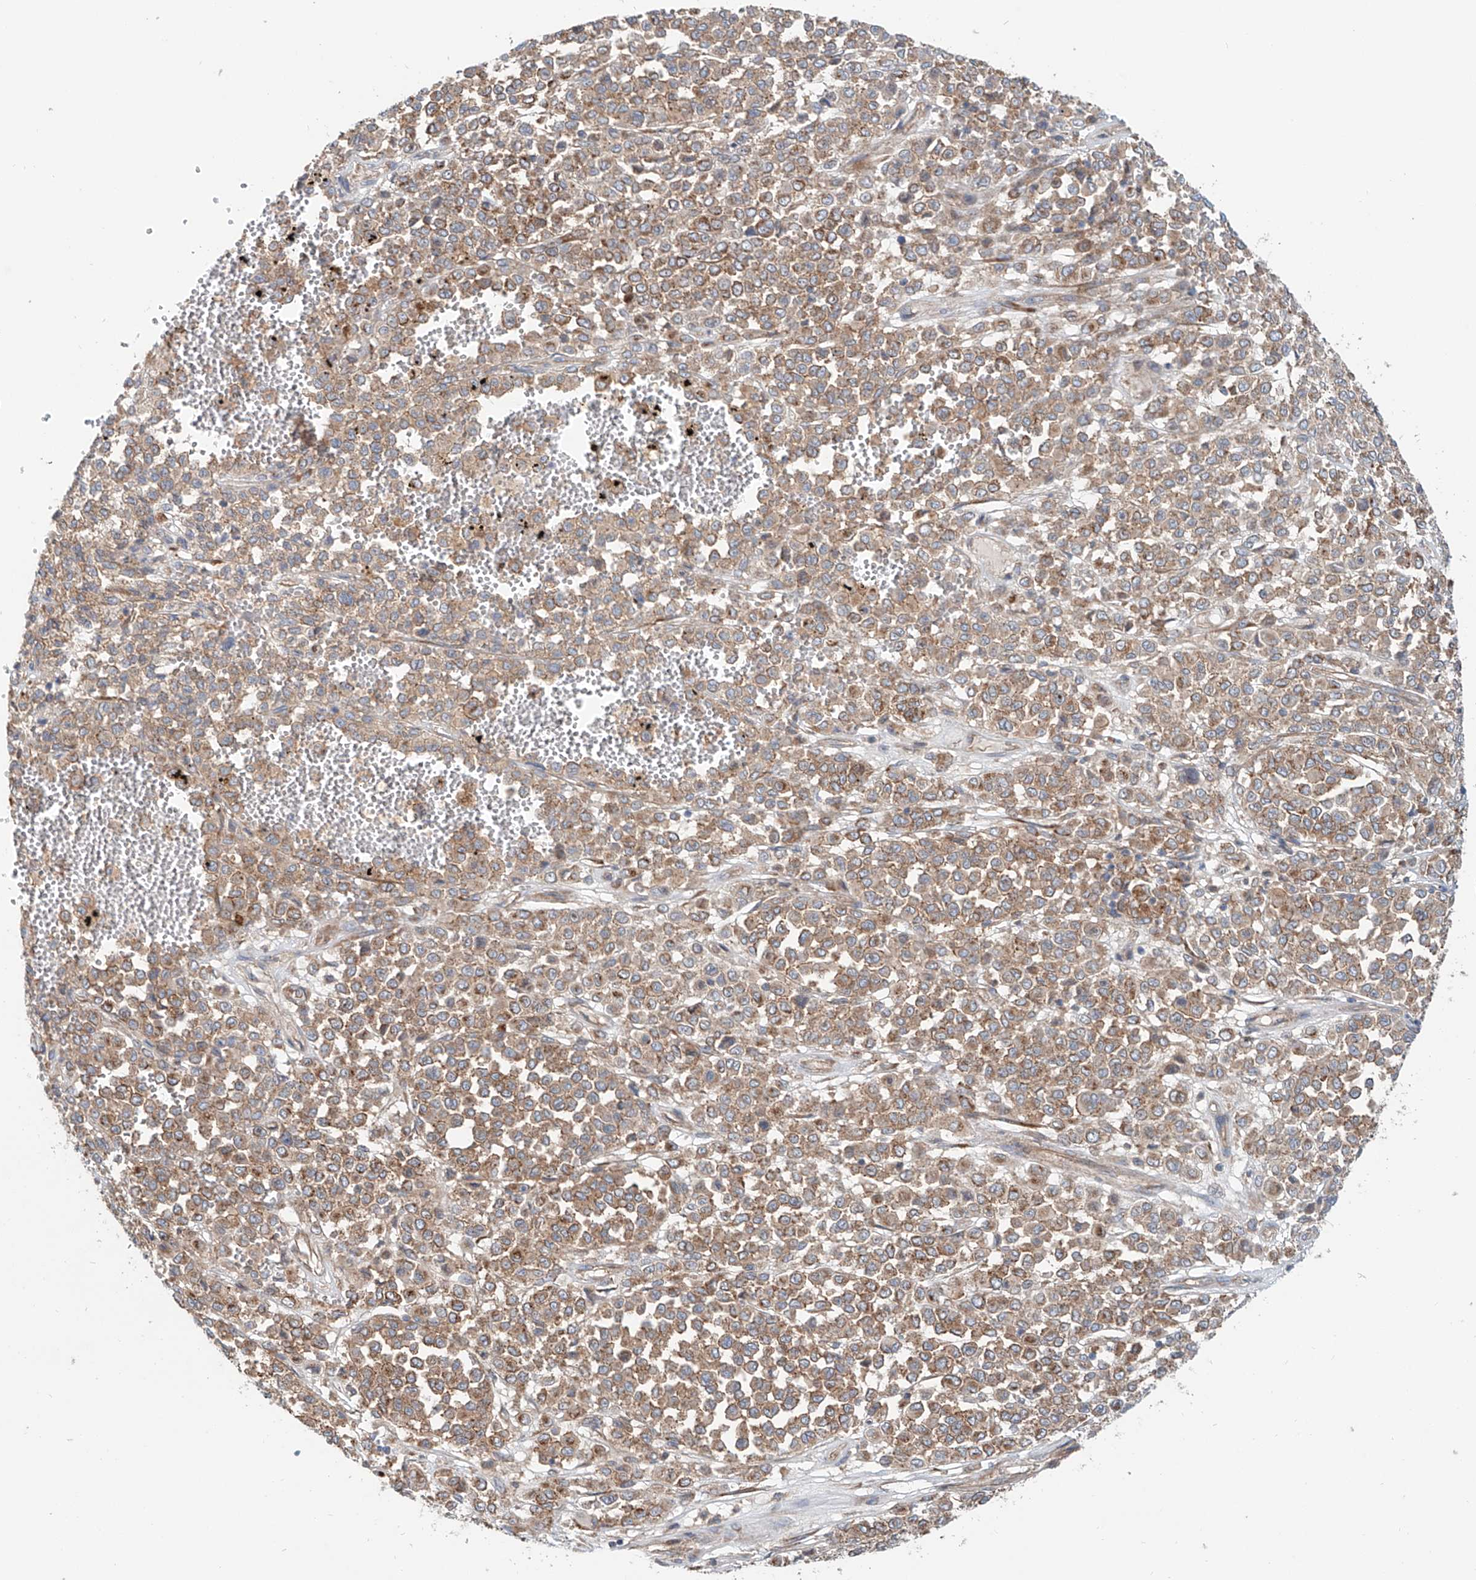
{"staining": {"intensity": "moderate", "quantity": ">75%", "location": "cytoplasmic/membranous"}, "tissue": "melanoma", "cell_type": "Tumor cells", "image_type": "cancer", "snomed": [{"axis": "morphology", "description": "Malignant melanoma, Metastatic site"}, {"axis": "topography", "description": "Pancreas"}], "caption": "The immunohistochemical stain shows moderate cytoplasmic/membranous expression in tumor cells of malignant melanoma (metastatic site) tissue.", "gene": "SNAP29", "patient": {"sex": "female", "age": 30}}